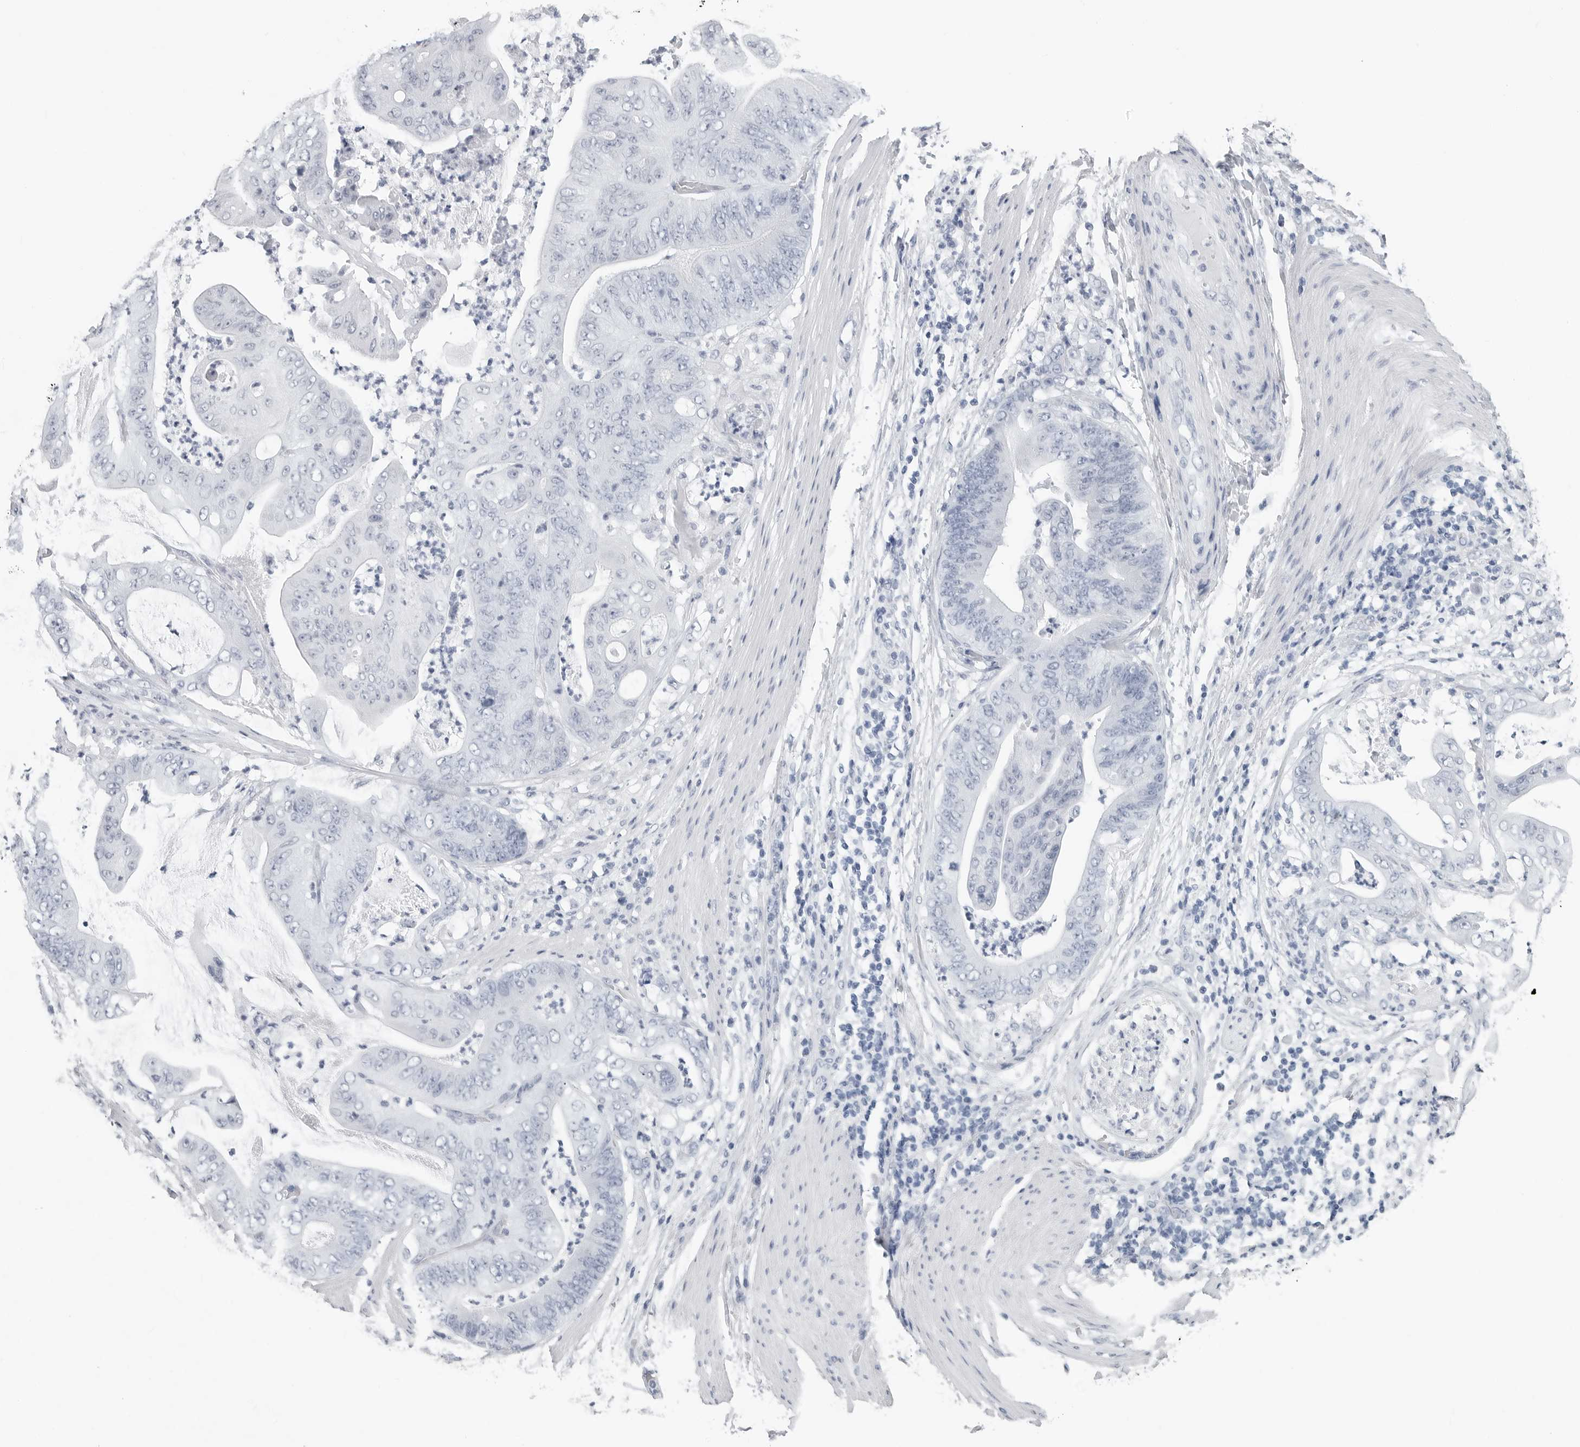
{"staining": {"intensity": "negative", "quantity": "none", "location": "none"}, "tissue": "stomach cancer", "cell_type": "Tumor cells", "image_type": "cancer", "snomed": [{"axis": "morphology", "description": "Adenocarcinoma, NOS"}, {"axis": "topography", "description": "Stomach"}], "caption": "Immunohistochemistry image of neoplastic tissue: stomach cancer stained with DAB exhibits no significant protein positivity in tumor cells. (Stains: DAB (3,3'-diaminobenzidine) immunohistochemistry (IHC) with hematoxylin counter stain, Microscopy: brightfield microscopy at high magnification).", "gene": "CSH1", "patient": {"sex": "female", "age": 73}}